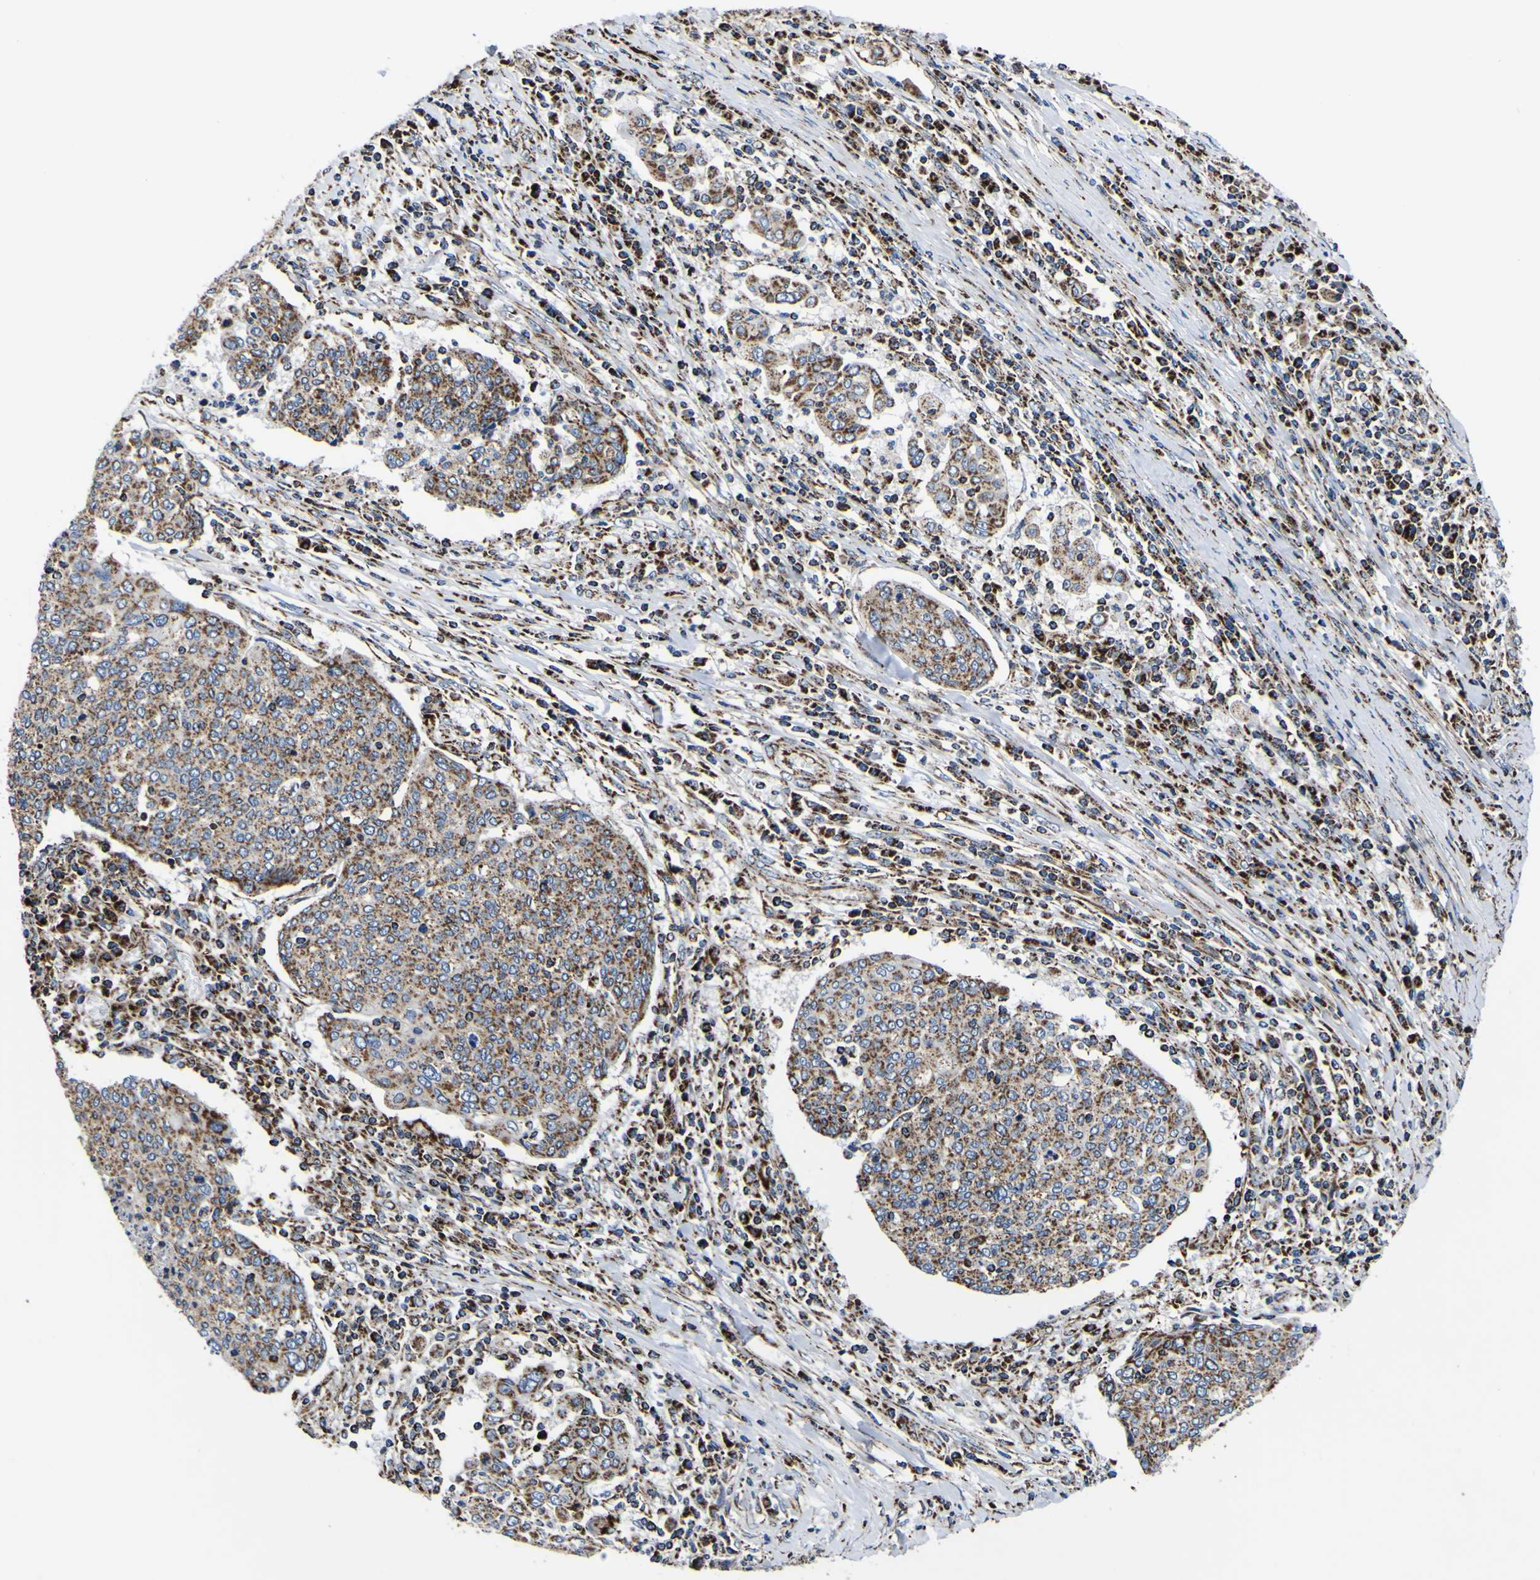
{"staining": {"intensity": "moderate", "quantity": ">75%", "location": "cytoplasmic/membranous"}, "tissue": "cervical cancer", "cell_type": "Tumor cells", "image_type": "cancer", "snomed": [{"axis": "morphology", "description": "Squamous cell carcinoma, NOS"}, {"axis": "topography", "description": "Cervix"}], "caption": "Cervical cancer tissue shows moderate cytoplasmic/membranous staining in about >75% of tumor cells (brown staining indicates protein expression, while blue staining denotes nuclei).", "gene": "PTRH2", "patient": {"sex": "female", "age": 40}}